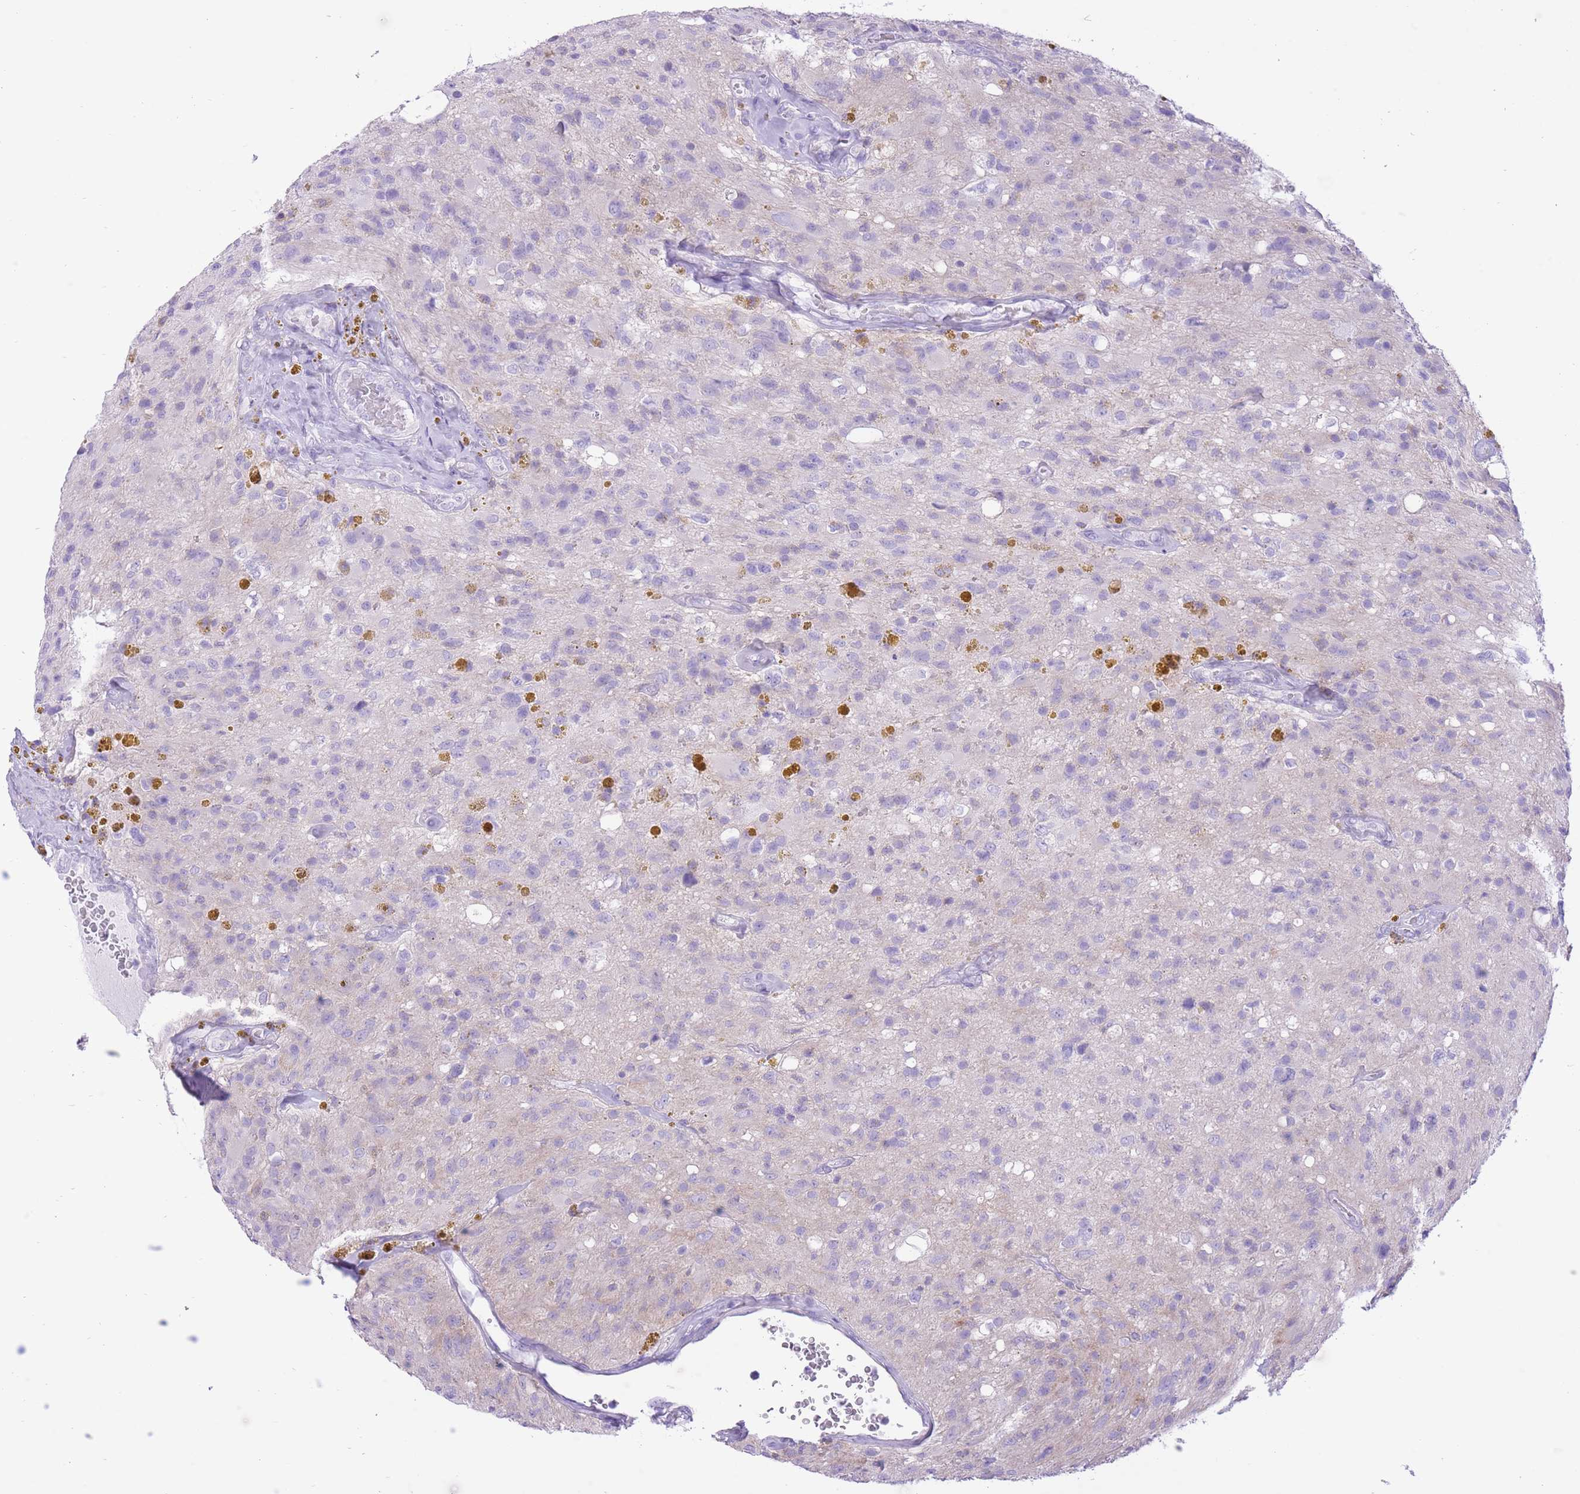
{"staining": {"intensity": "negative", "quantity": "none", "location": "none"}, "tissue": "glioma", "cell_type": "Tumor cells", "image_type": "cancer", "snomed": [{"axis": "morphology", "description": "Glioma, malignant, High grade"}, {"axis": "topography", "description": "Brain"}], "caption": "This is an immunohistochemistry (IHC) photomicrograph of human glioma. There is no expression in tumor cells.", "gene": "SLC4A4", "patient": {"sex": "male", "age": 69}}